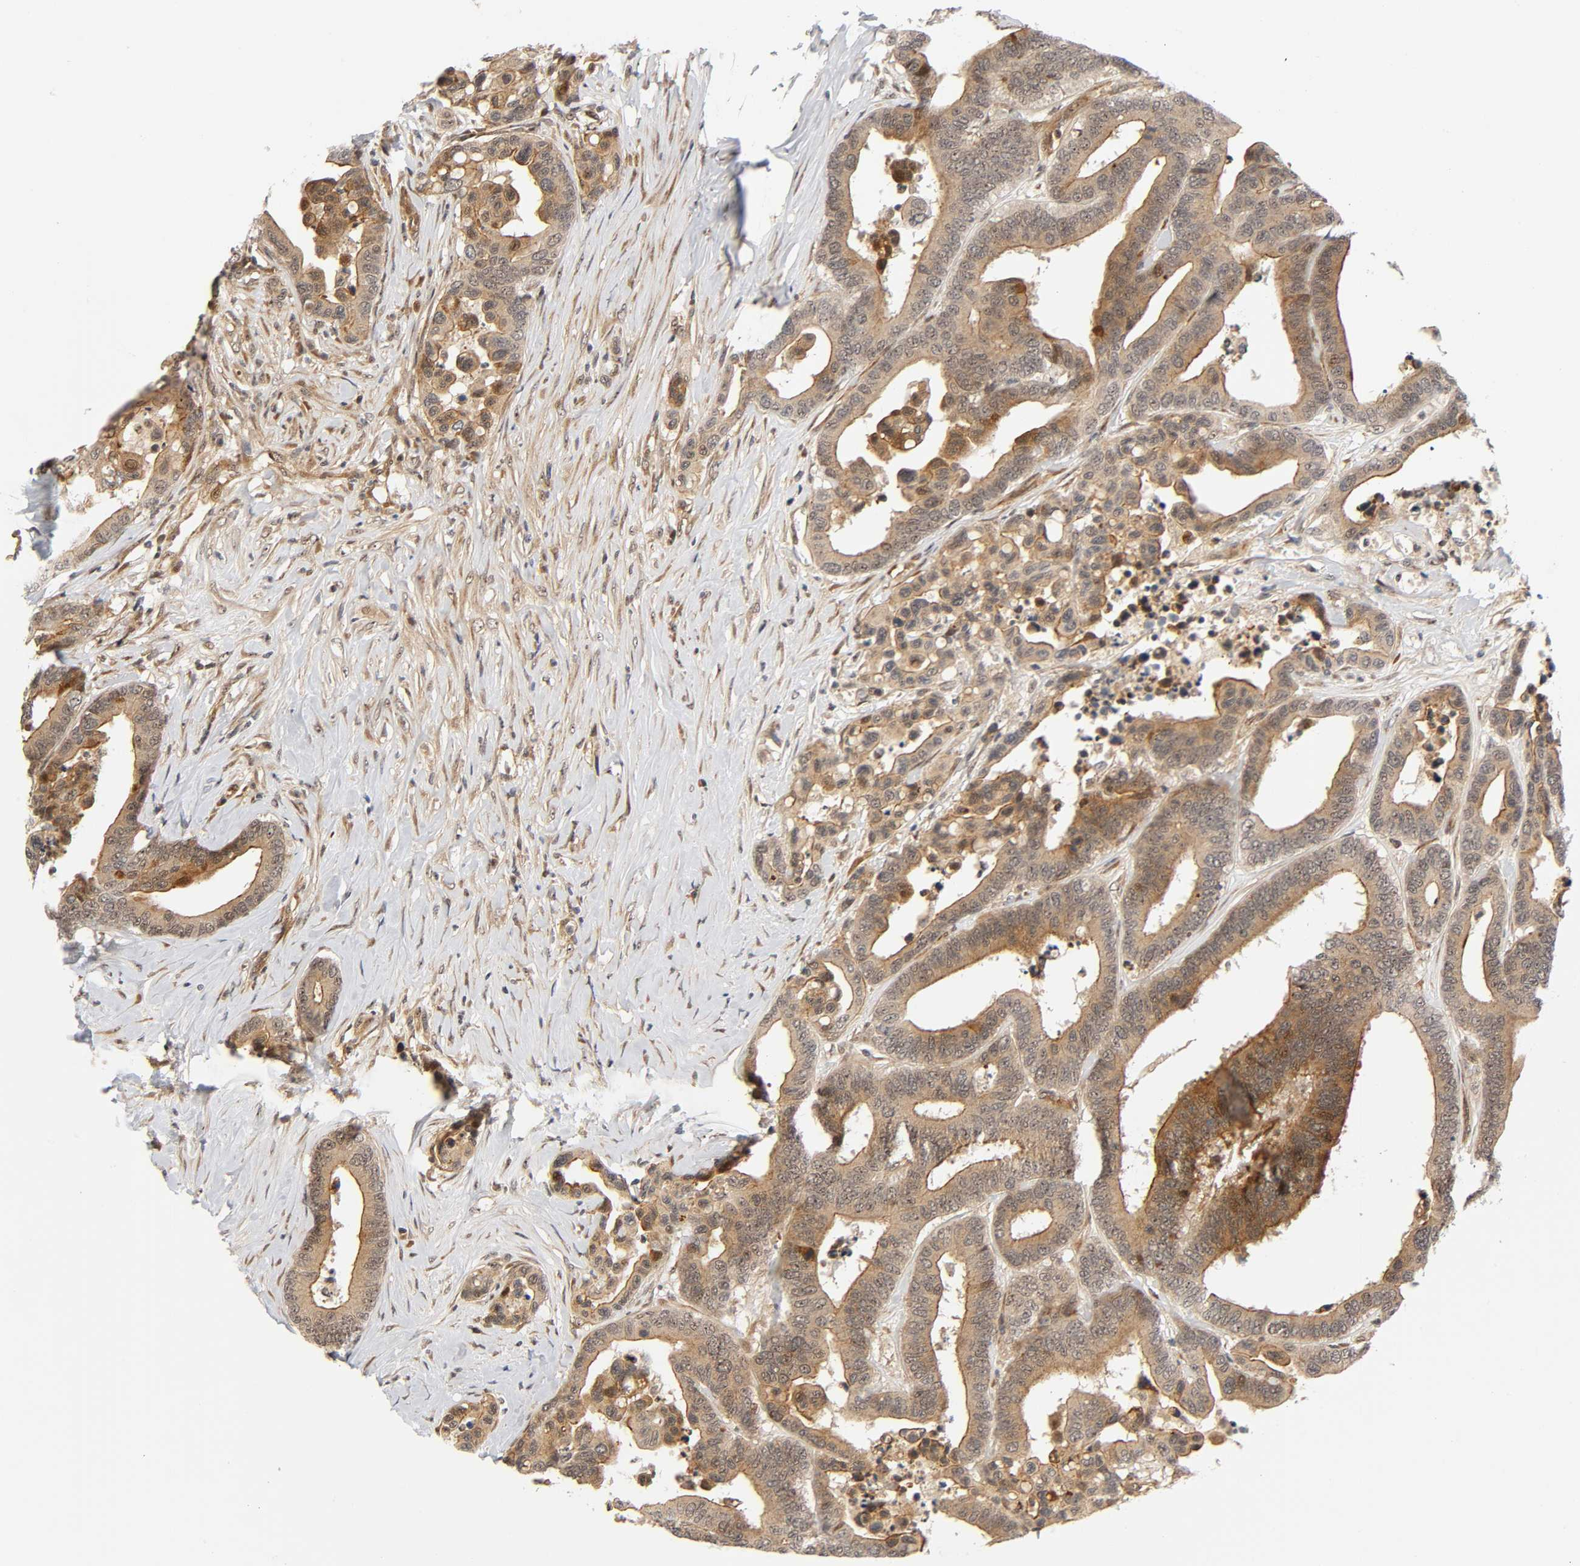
{"staining": {"intensity": "moderate", "quantity": ">75%", "location": "cytoplasmic/membranous,nuclear"}, "tissue": "colorectal cancer", "cell_type": "Tumor cells", "image_type": "cancer", "snomed": [{"axis": "morphology", "description": "Adenocarcinoma, NOS"}, {"axis": "topography", "description": "Colon"}], "caption": "Immunohistochemistry (IHC) of human colorectal cancer reveals medium levels of moderate cytoplasmic/membranous and nuclear expression in about >75% of tumor cells.", "gene": "IQCJ-SCHIP1", "patient": {"sex": "male", "age": 82}}